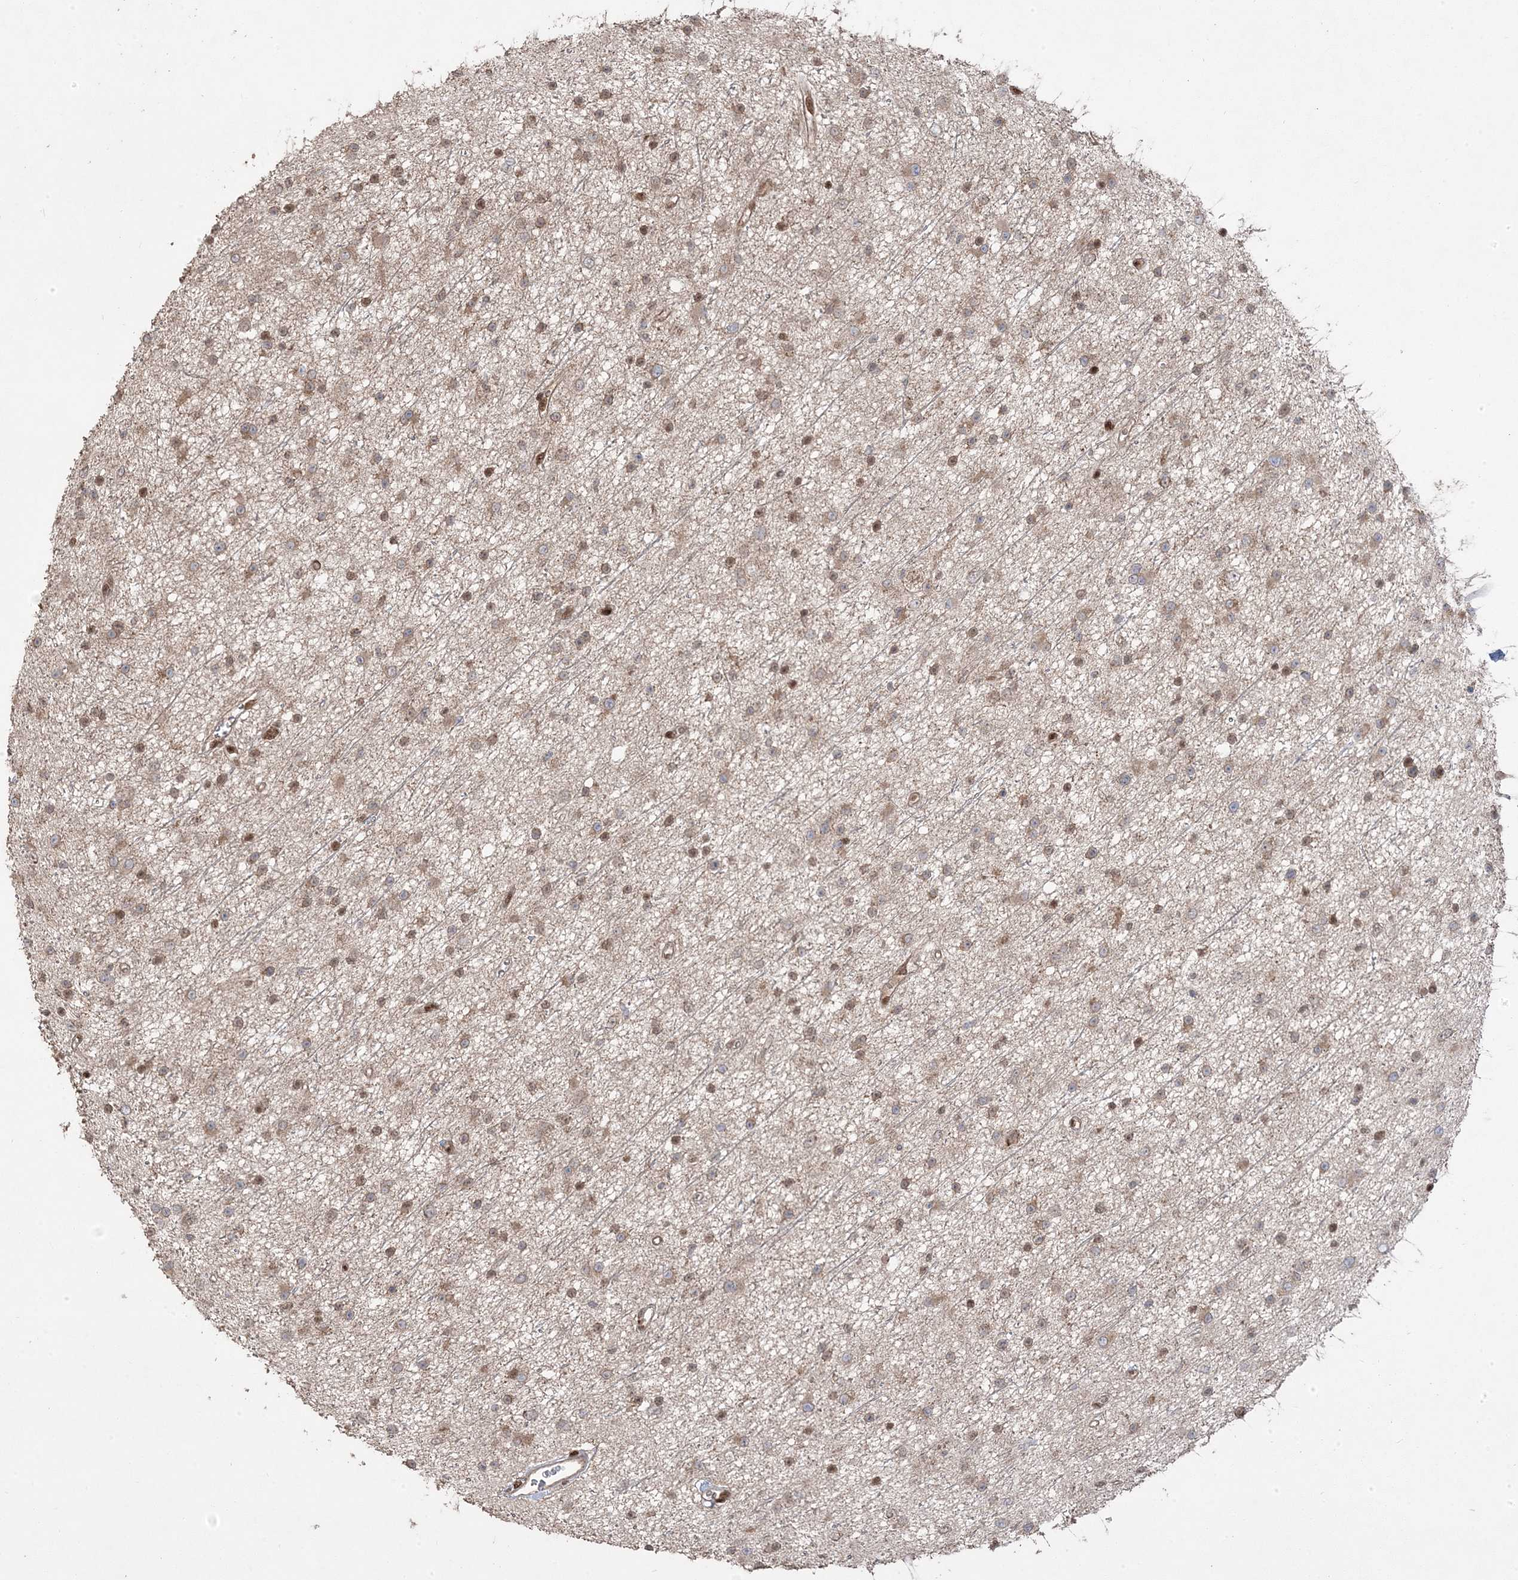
{"staining": {"intensity": "moderate", "quantity": "25%-75%", "location": "cytoplasmic/membranous,nuclear"}, "tissue": "glioma", "cell_type": "Tumor cells", "image_type": "cancer", "snomed": [{"axis": "morphology", "description": "Glioma, malignant, Low grade"}, {"axis": "topography", "description": "Cerebral cortex"}], "caption": "IHC (DAB) staining of human glioma shows moderate cytoplasmic/membranous and nuclear protein expression in about 25%-75% of tumor cells.", "gene": "PPOX", "patient": {"sex": "female", "age": 39}}